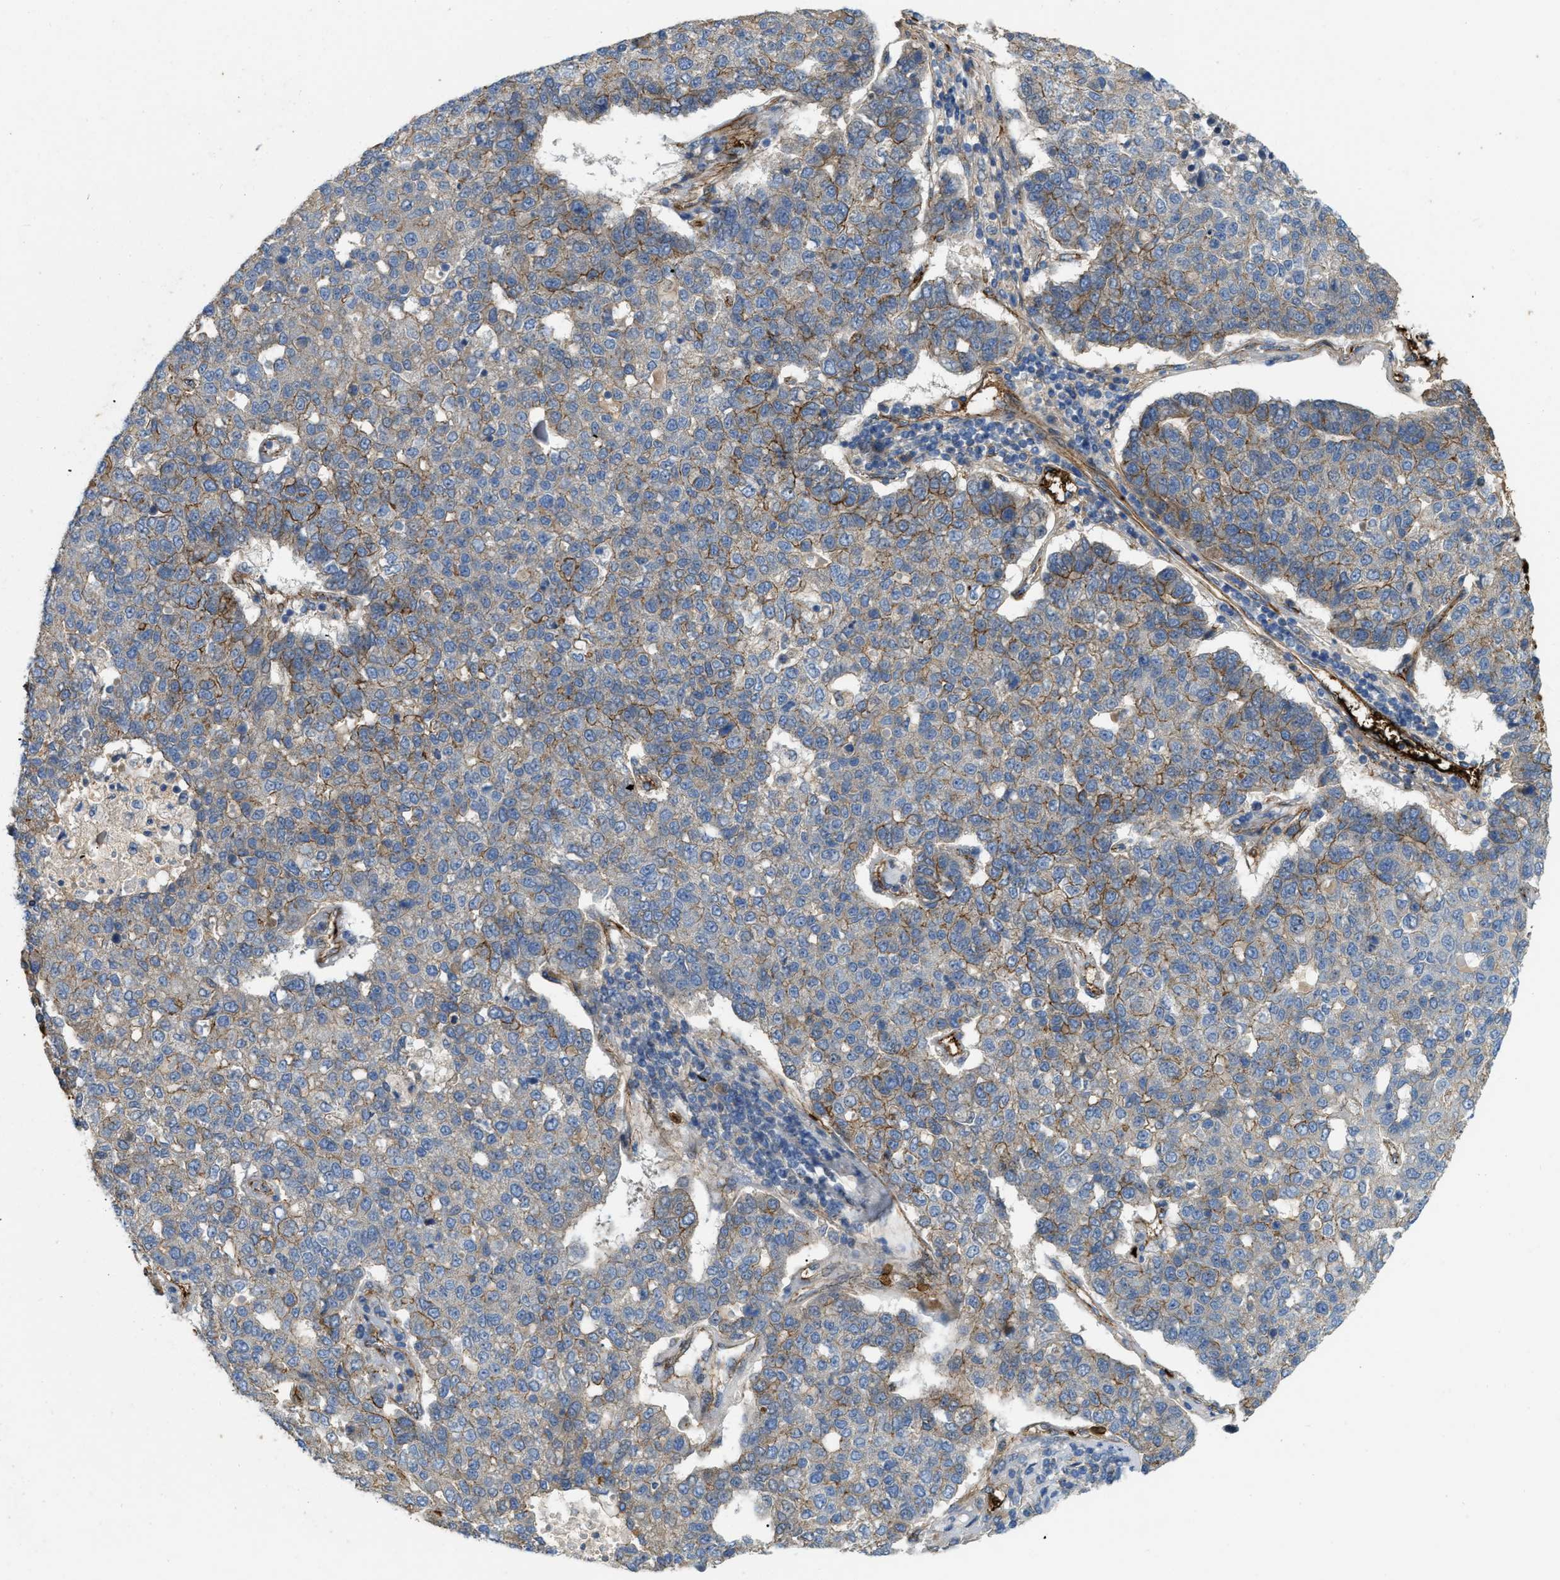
{"staining": {"intensity": "moderate", "quantity": "25%-75%", "location": "cytoplasmic/membranous"}, "tissue": "pancreatic cancer", "cell_type": "Tumor cells", "image_type": "cancer", "snomed": [{"axis": "morphology", "description": "Adenocarcinoma, NOS"}, {"axis": "topography", "description": "Pancreas"}], "caption": "A photomicrograph showing moderate cytoplasmic/membranous expression in approximately 25%-75% of tumor cells in adenocarcinoma (pancreatic), as visualized by brown immunohistochemical staining.", "gene": "ERC1", "patient": {"sex": "female", "age": 61}}